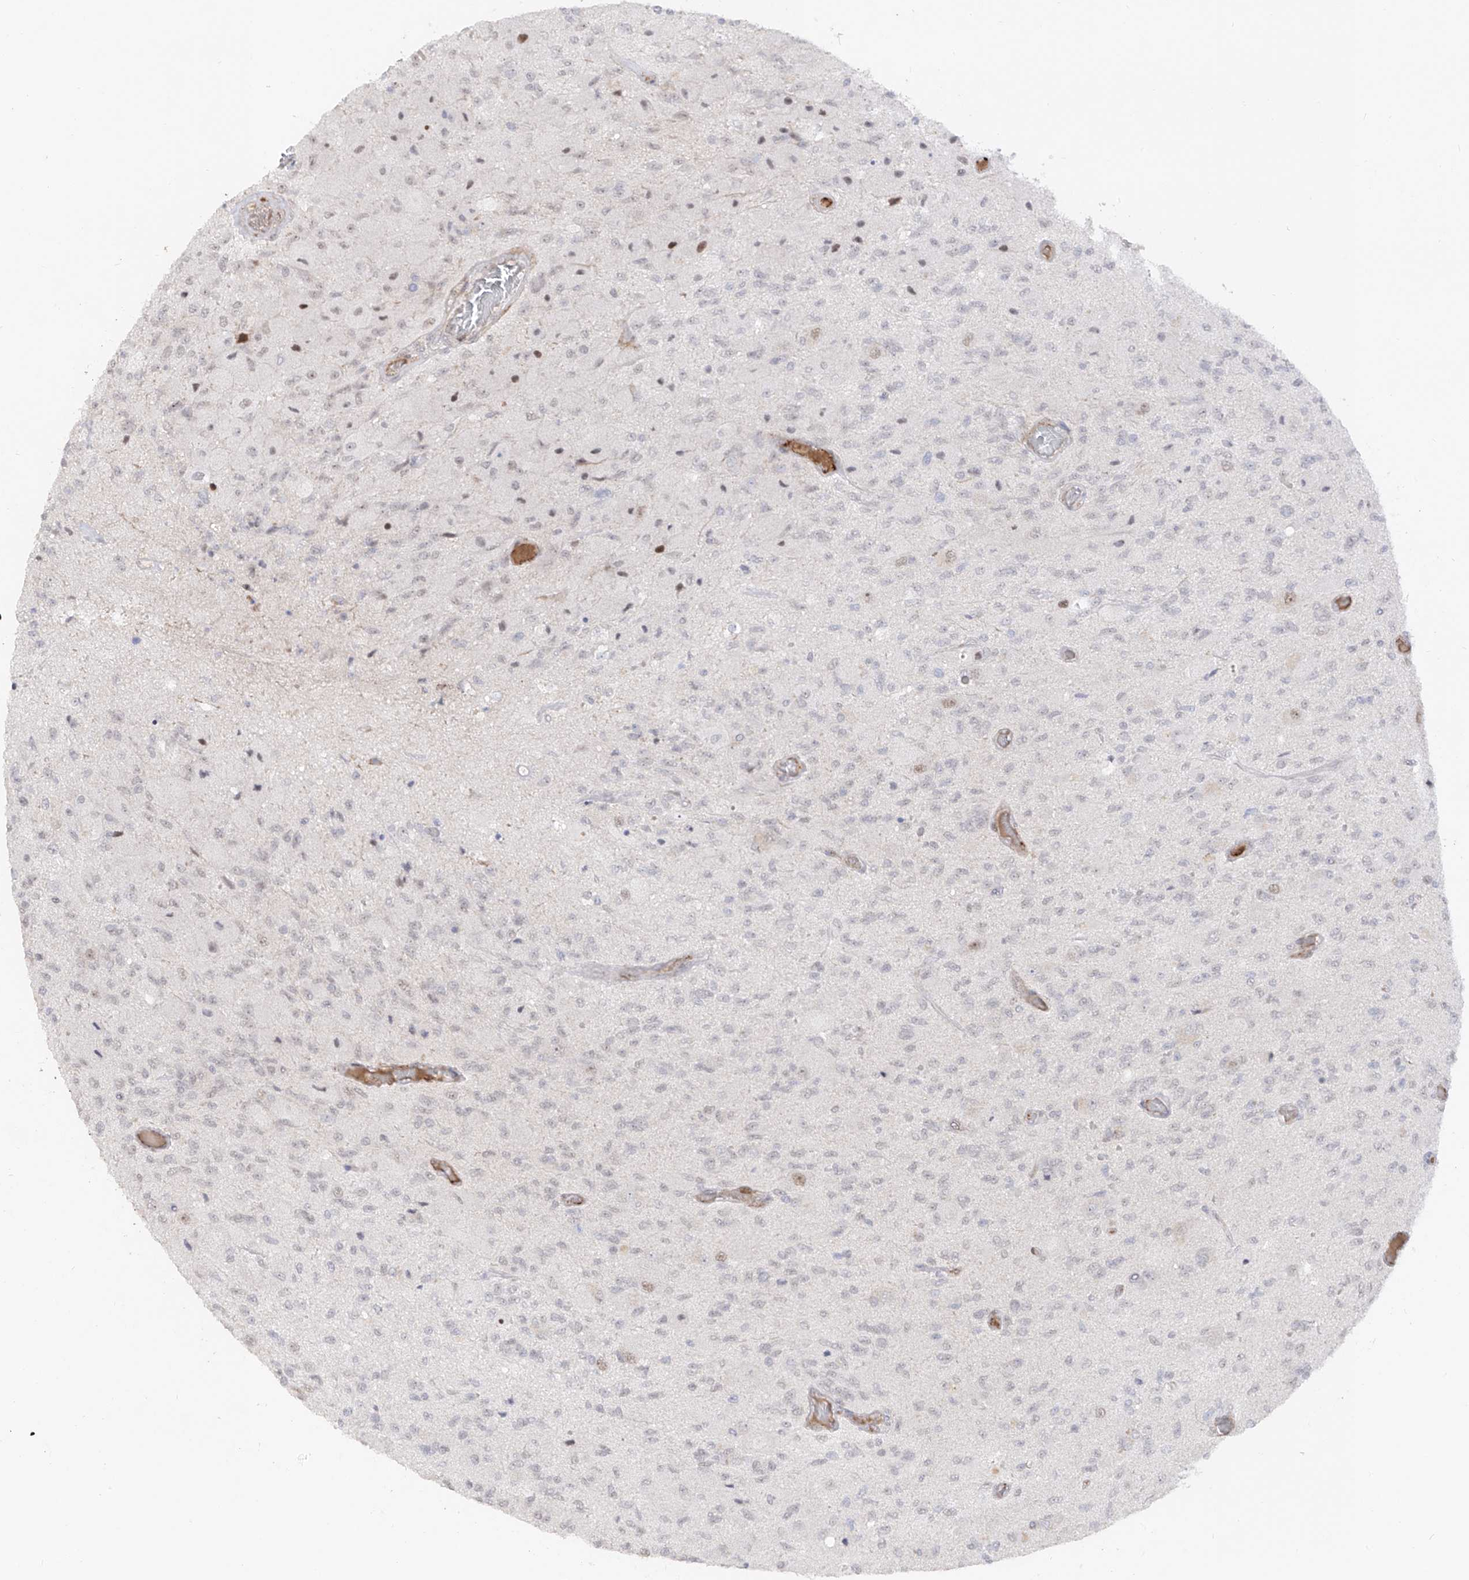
{"staining": {"intensity": "weak", "quantity": "<25%", "location": "nuclear"}, "tissue": "glioma", "cell_type": "Tumor cells", "image_type": "cancer", "snomed": [{"axis": "morphology", "description": "Normal tissue, NOS"}, {"axis": "morphology", "description": "Glioma, malignant, High grade"}, {"axis": "topography", "description": "Cerebral cortex"}], "caption": "Tumor cells show no significant protein staining in malignant glioma (high-grade).", "gene": "ZNF180", "patient": {"sex": "male", "age": 77}}